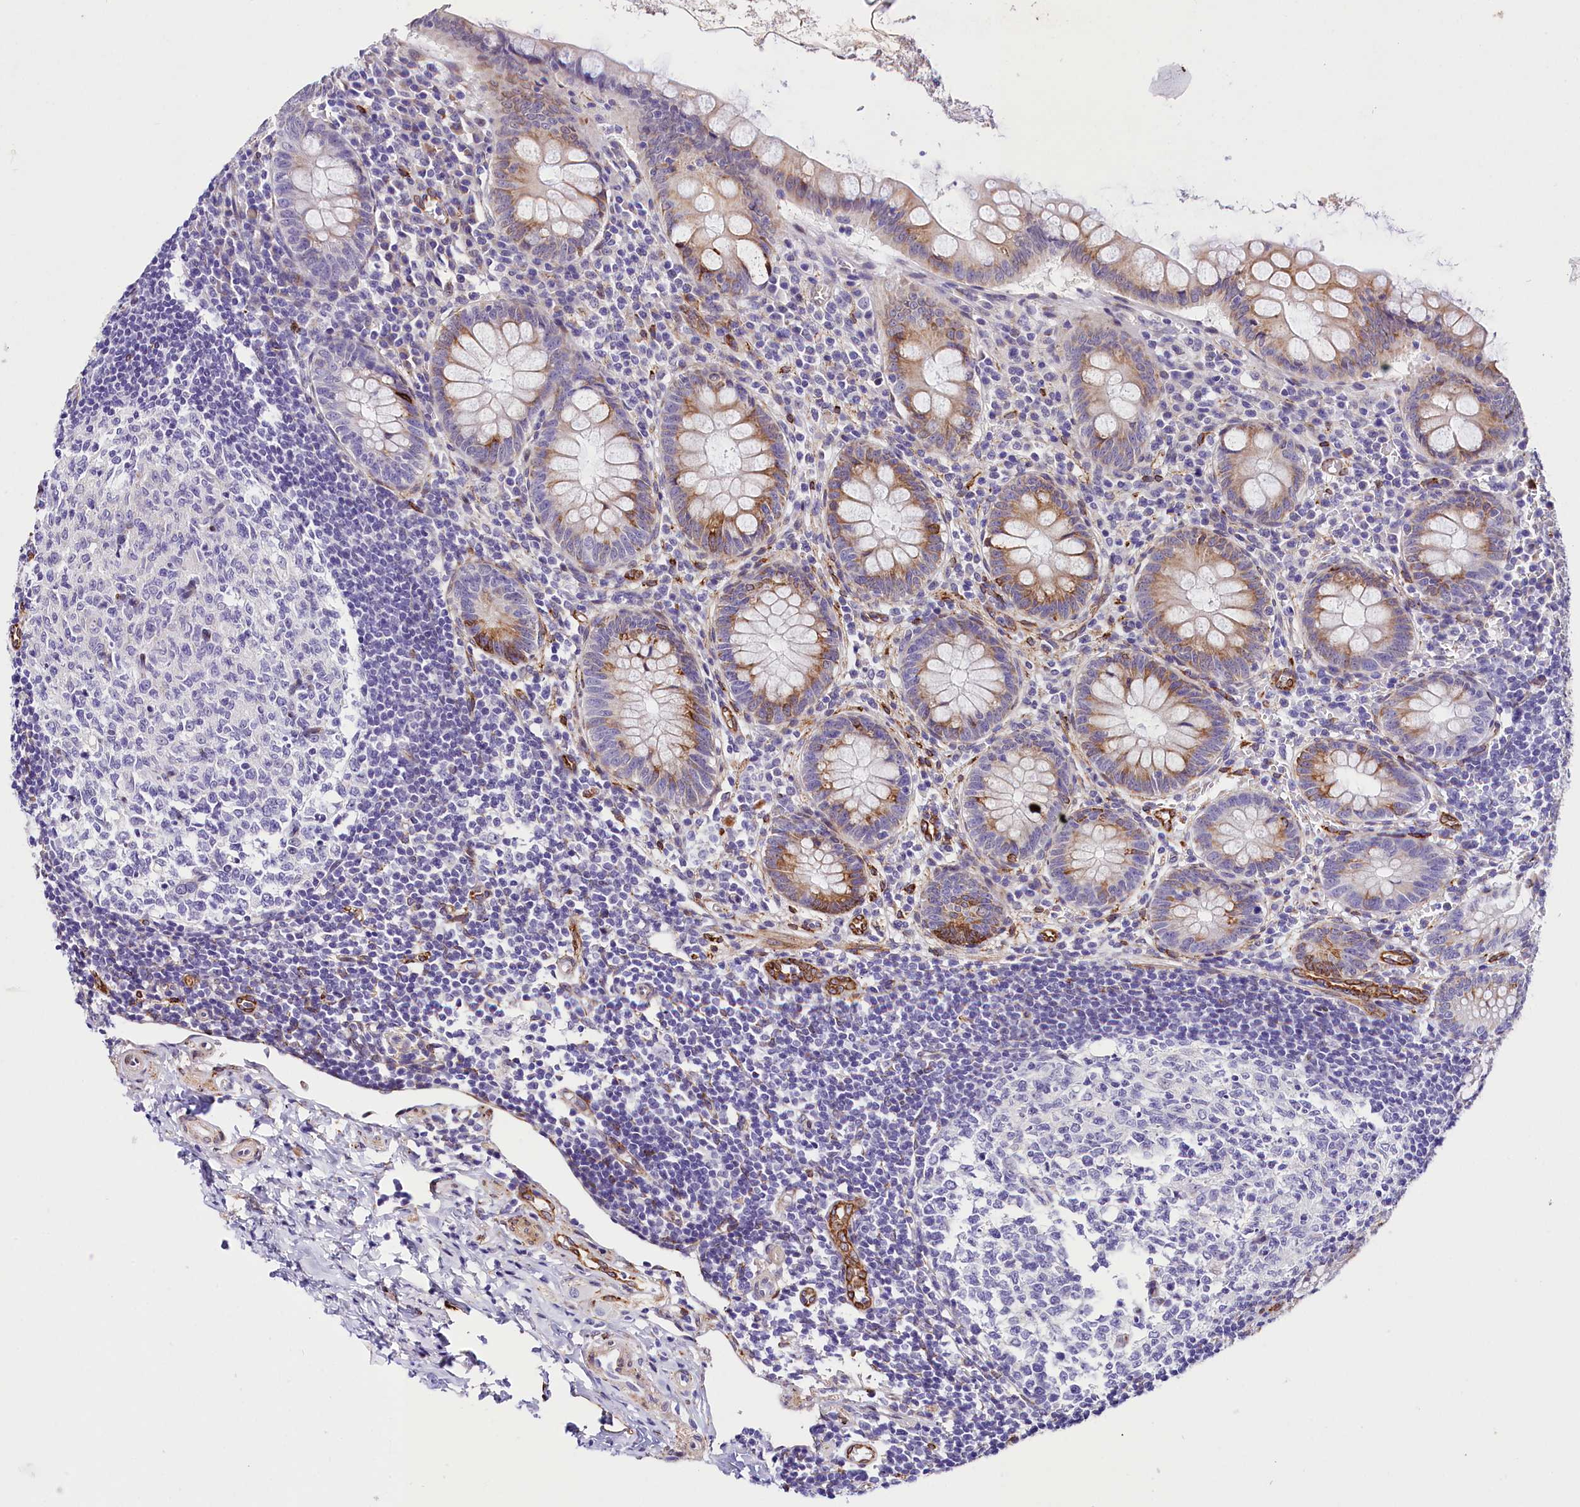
{"staining": {"intensity": "moderate", "quantity": ">75%", "location": "cytoplasmic/membranous"}, "tissue": "appendix", "cell_type": "Glandular cells", "image_type": "normal", "snomed": [{"axis": "morphology", "description": "Normal tissue, NOS"}, {"axis": "topography", "description": "Appendix"}], "caption": "Immunohistochemical staining of unremarkable human appendix shows medium levels of moderate cytoplasmic/membranous expression in approximately >75% of glandular cells.", "gene": "ITGA1", "patient": {"sex": "female", "age": 33}}